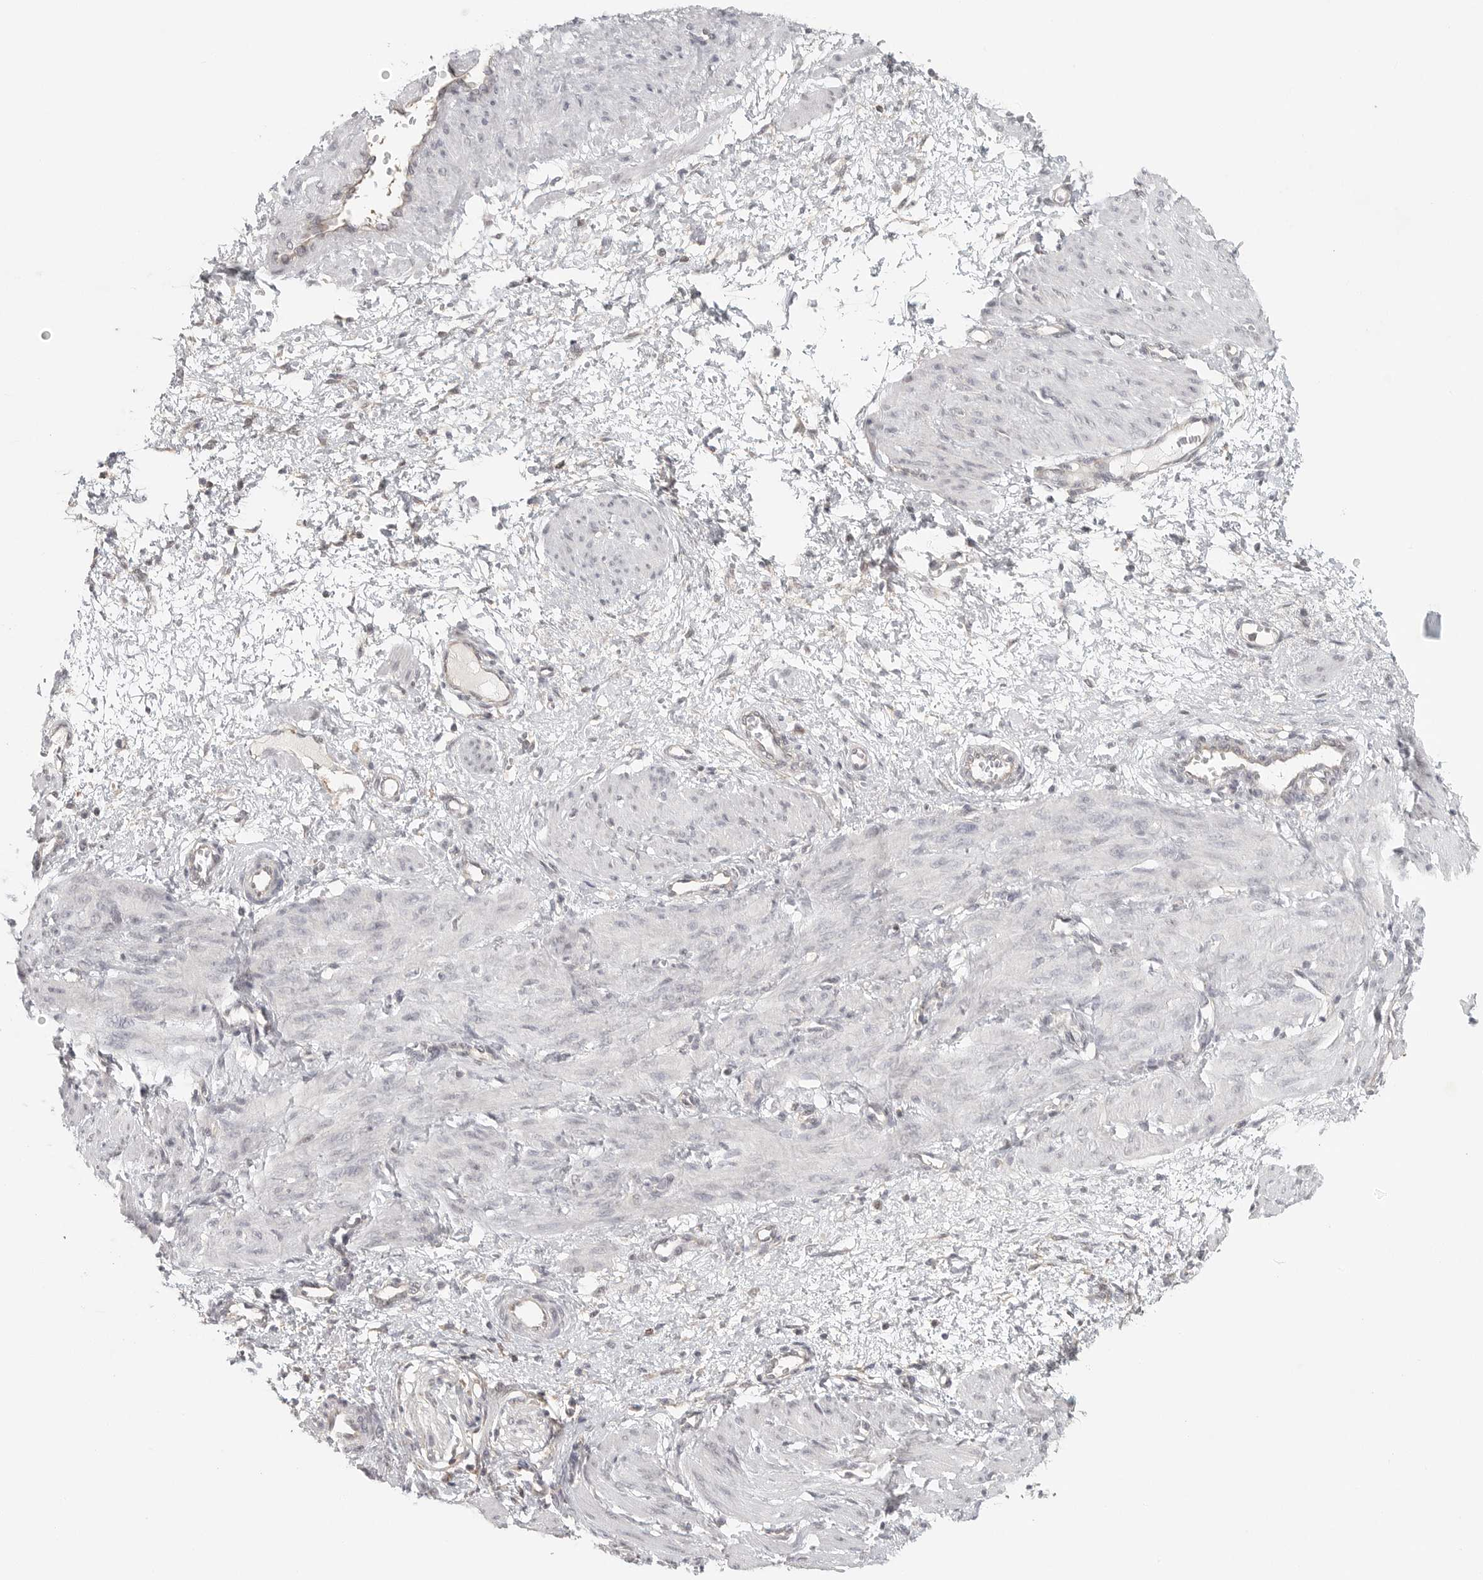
{"staining": {"intensity": "negative", "quantity": "none", "location": "none"}, "tissue": "smooth muscle", "cell_type": "Smooth muscle cells", "image_type": "normal", "snomed": [{"axis": "morphology", "description": "Normal tissue, NOS"}, {"axis": "topography", "description": "Endometrium"}], "caption": "DAB (3,3'-diaminobenzidine) immunohistochemical staining of benign human smooth muscle exhibits no significant staining in smooth muscle cells.", "gene": "HDAC6", "patient": {"sex": "female", "age": 33}}